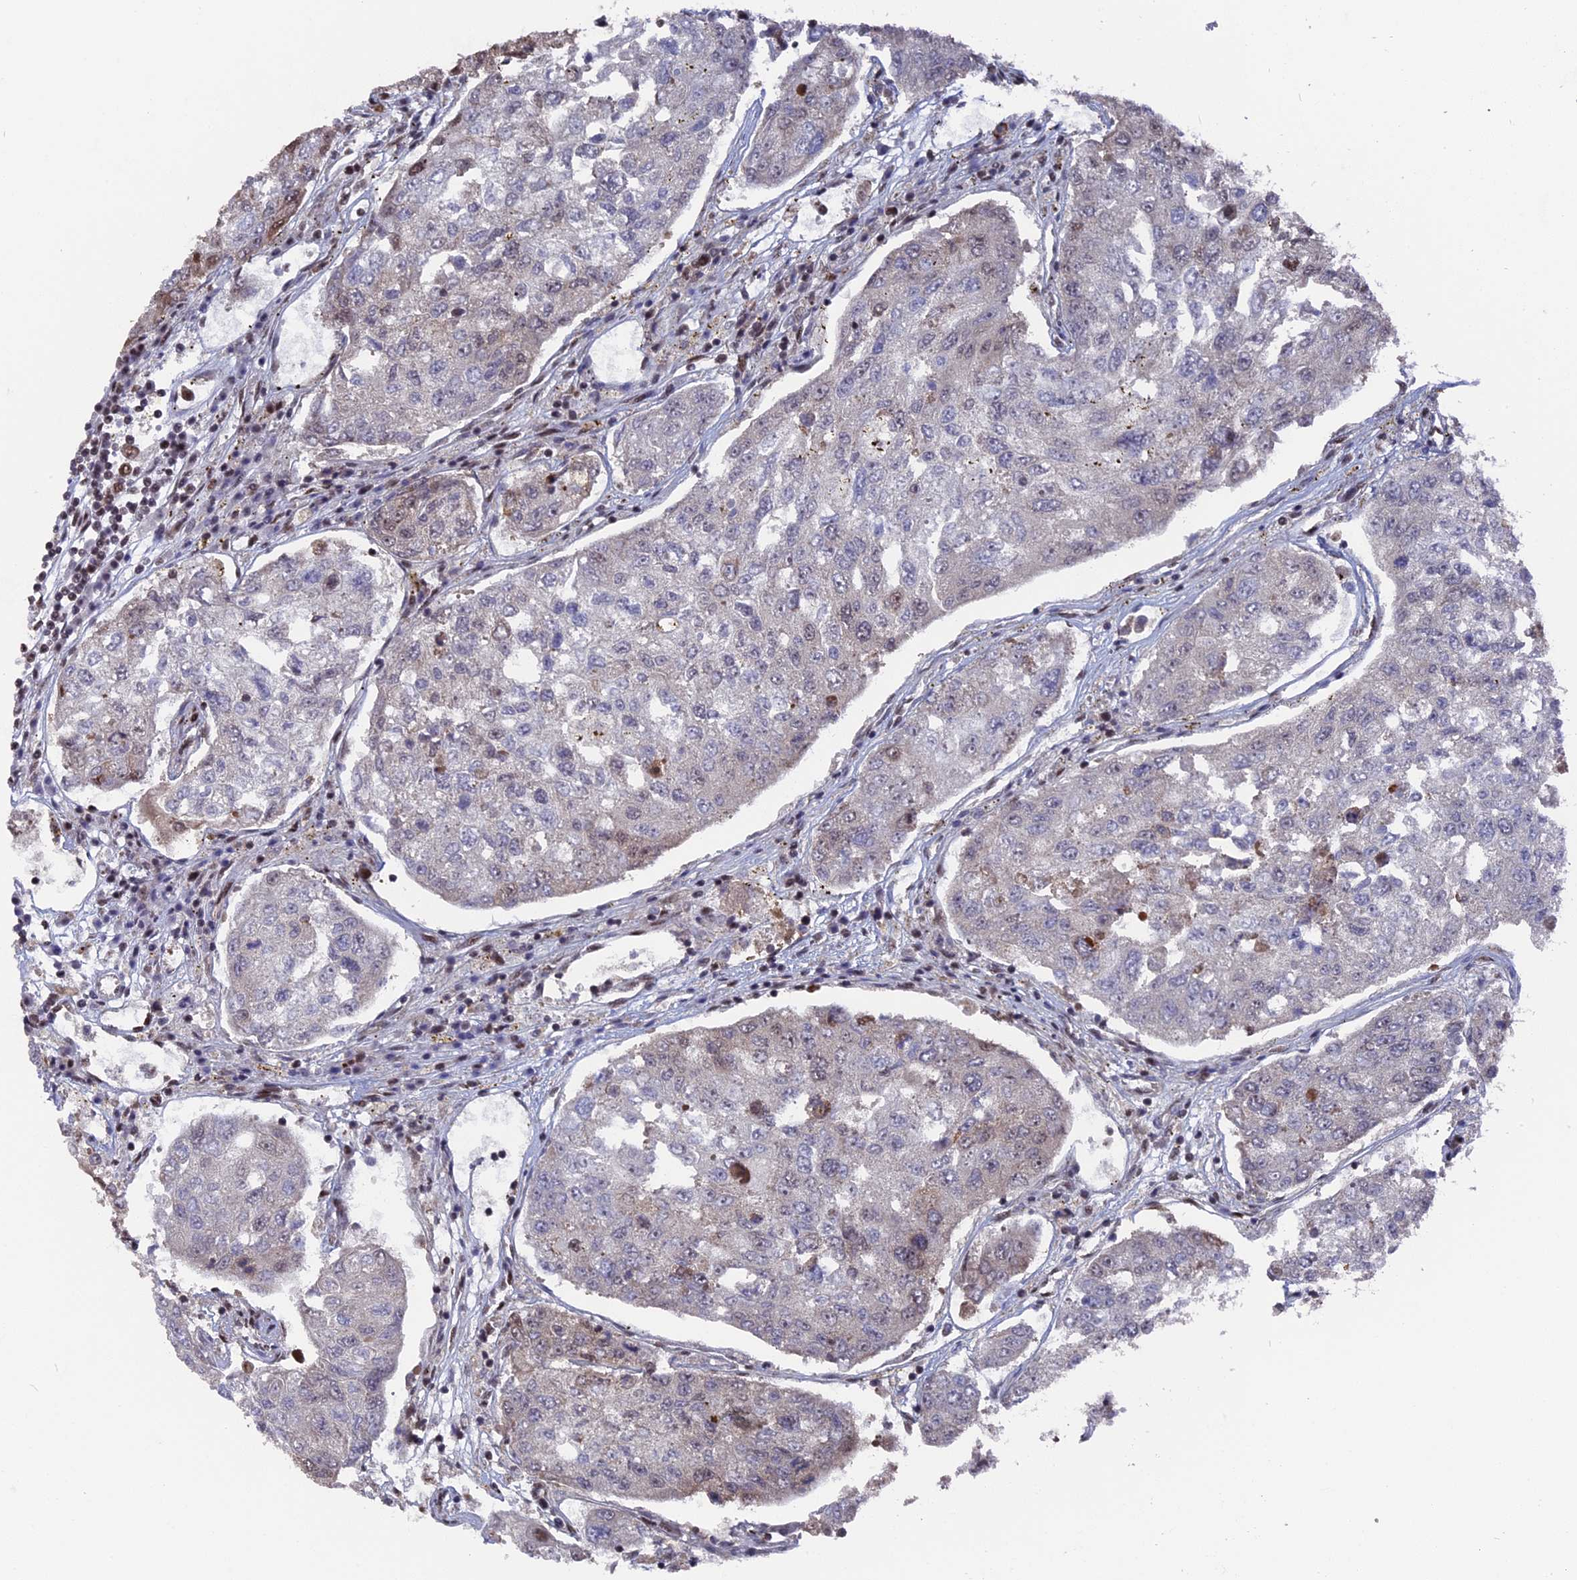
{"staining": {"intensity": "strong", "quantity": "25%-75%", "location": "nuclear"}, "tissue": "urothelial cancer", "cell_type": "Tumor cells", "image_type": "cancer", "snomed": [{"axis": "morphology", "description": "Urothelial carcinoma, High grade"}, {"axis": "topography", "description": "Lymph node"}, {"axis": "topography", "description": "Urinary bladder"}], "caption": "A high-resolution micrograph shows immunohistochemistry staining of urothelial carcinoma (high-grade), which reveals strong nuclear positivity in approximately 25%-75% of tumor cells.", "gene": "SF3A2", "patient": {"sex": "male", "age": 51}}